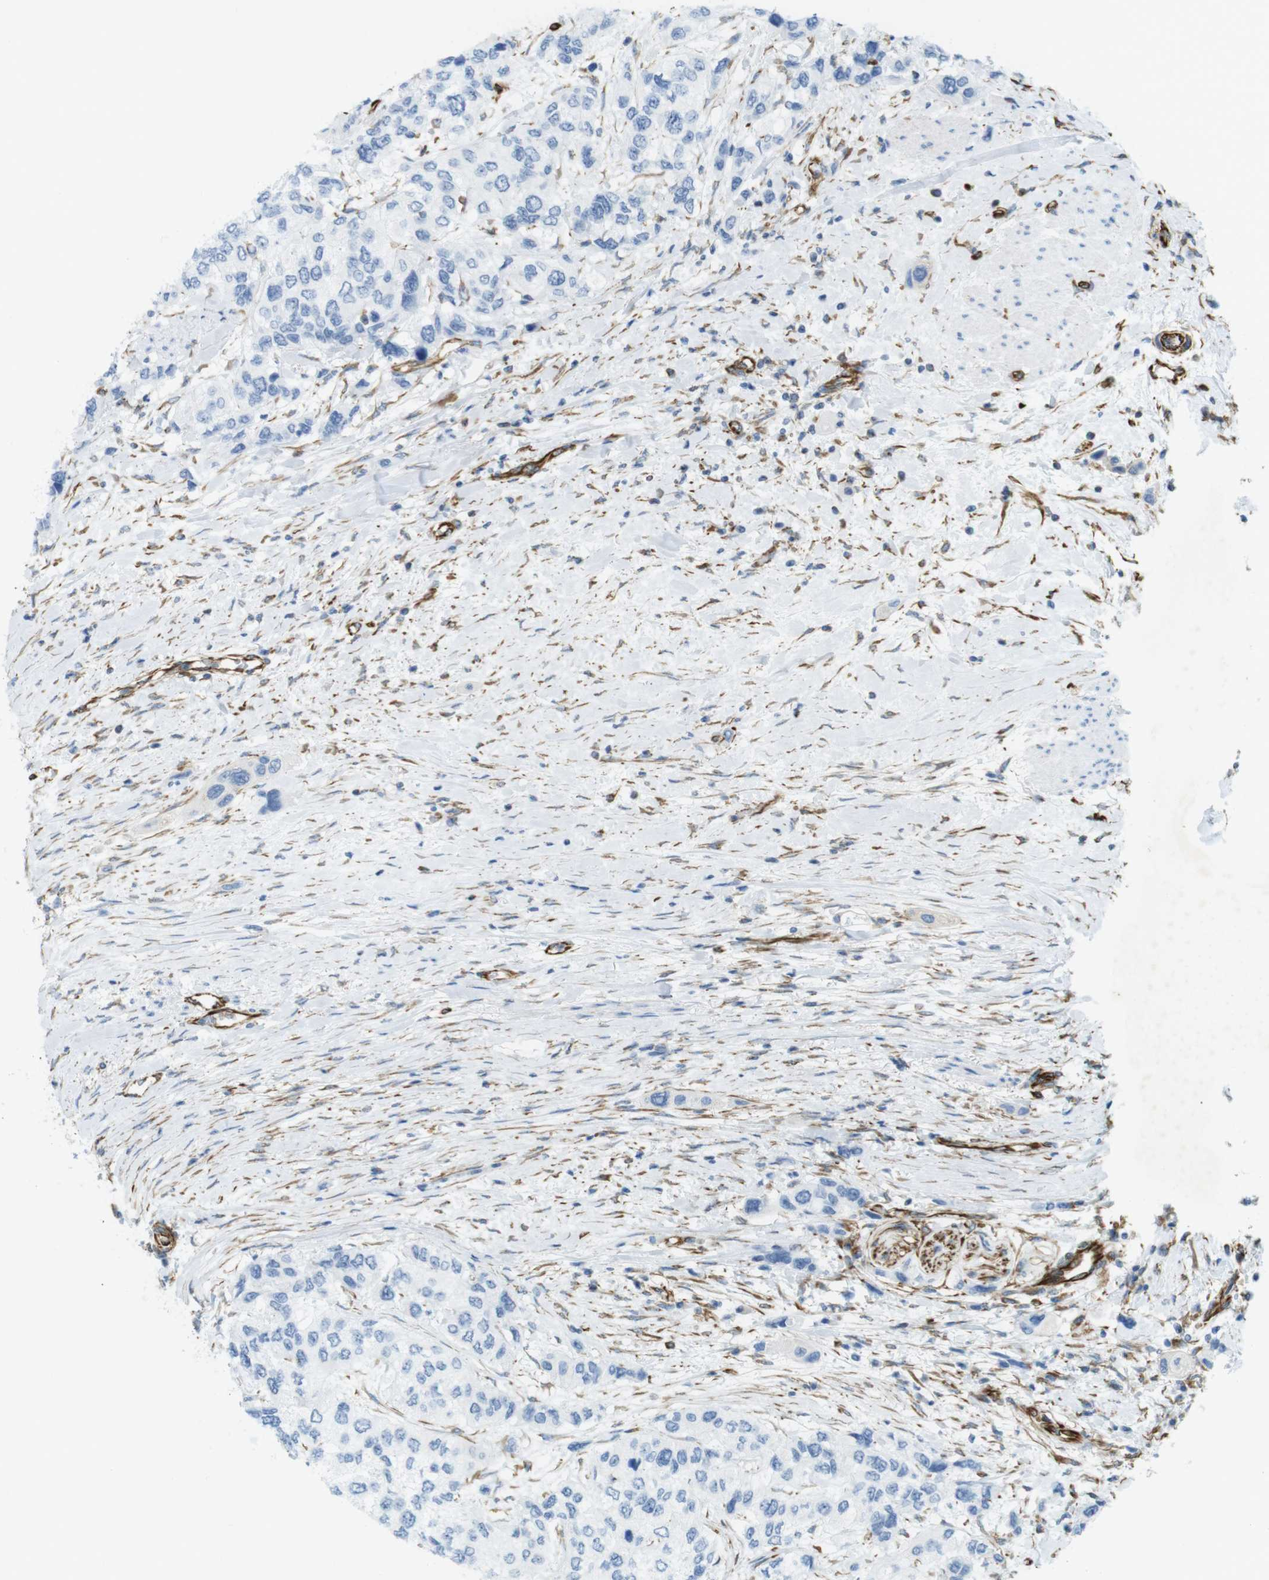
{"staining": {"intensity": "negative", "quantity": "none", "location": "none"}, "tissue": "urothelial cancer", "cell_type": "Tumor cells", "image_type": "cancer", "snomed": [{"axis": "morphology", "description": "Urothelial carcinoma, High grade"}, {"axis": "topography", "description": "Urinary bladder"}], "caption": "Human urothelial carcinoma (high-grade) stained for a protein using immunohistochemistry exhibits no positivity in tumor cells.", "gene": "MS4A10", "patient": {"sex": "female", "age": 56}}